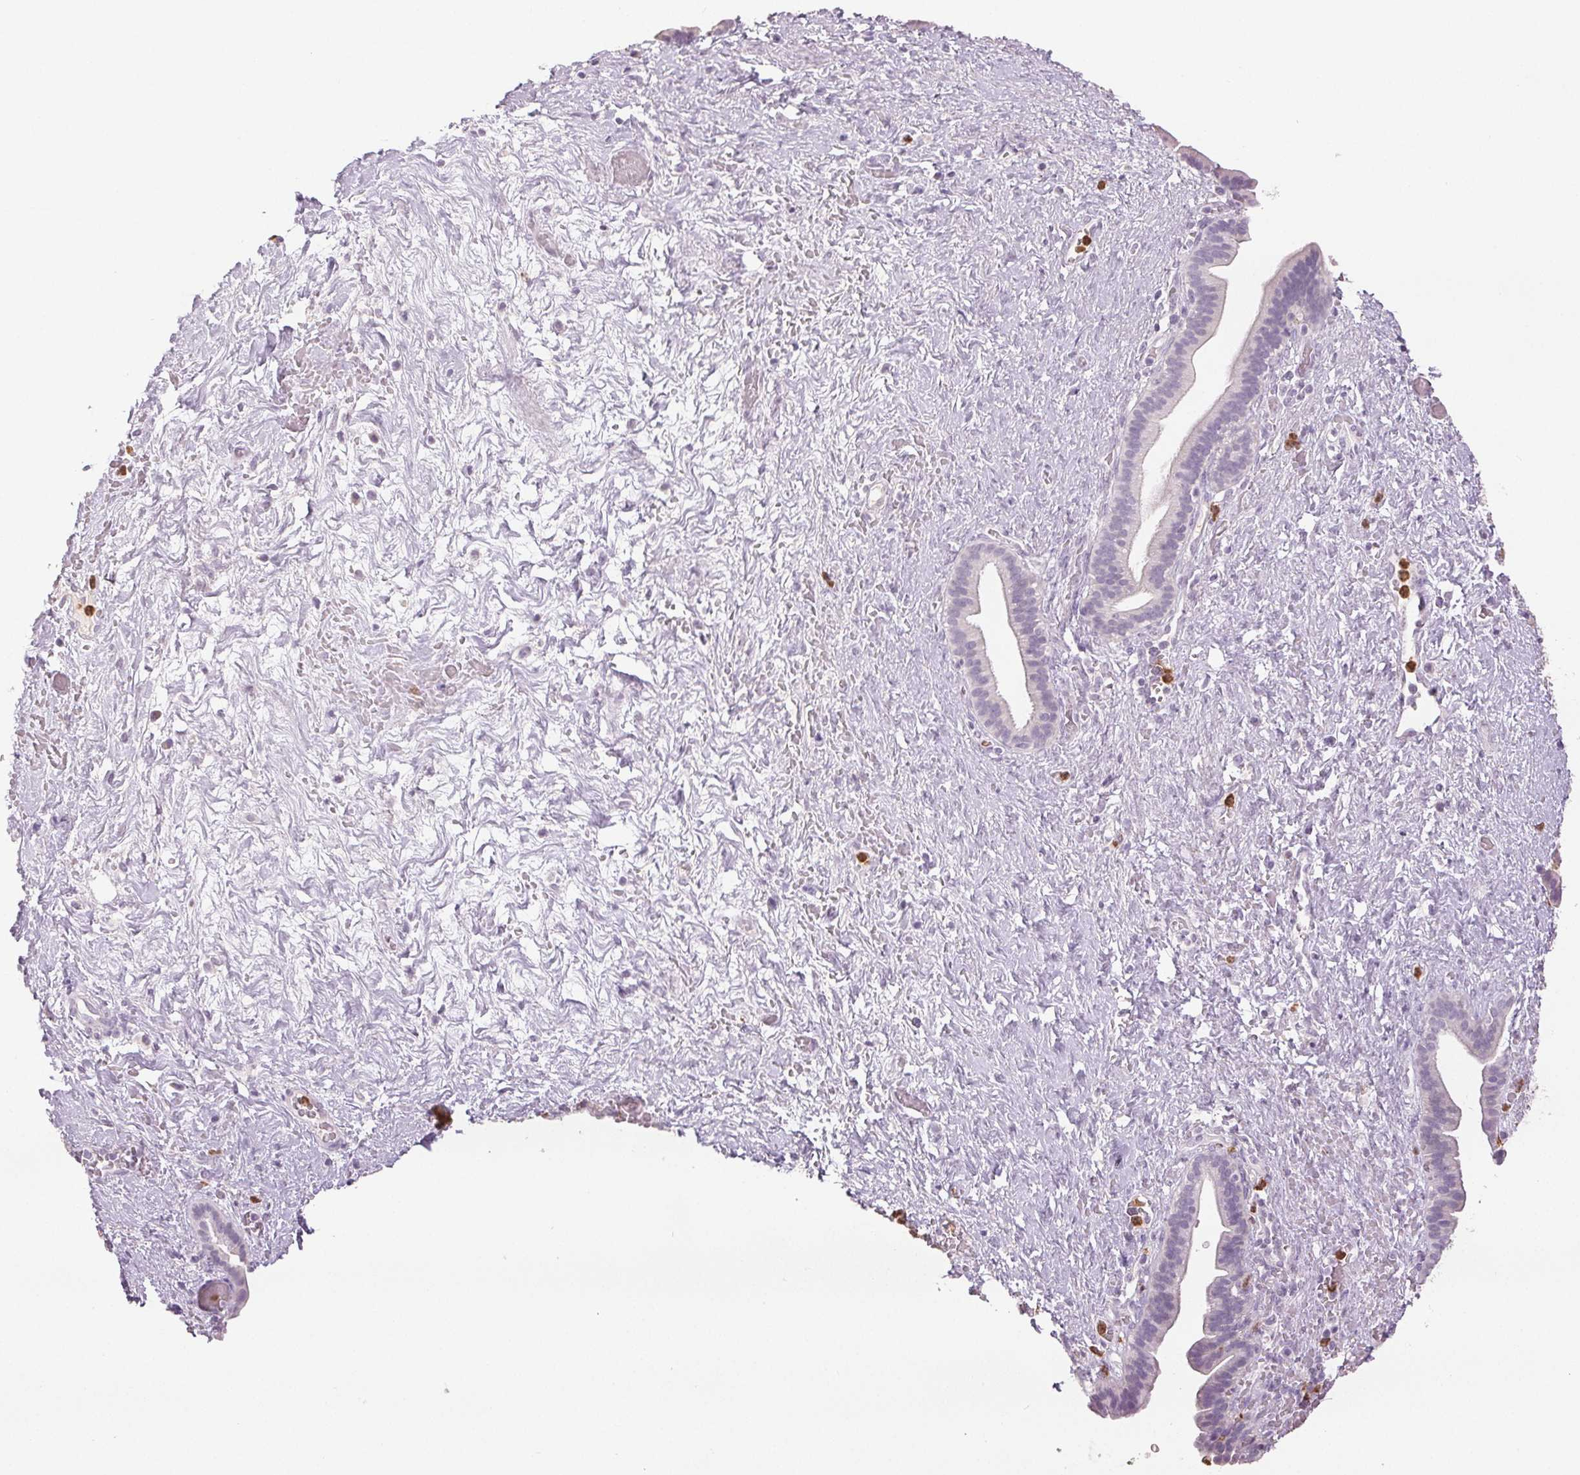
{"staining": {"intensity": "negative", "quantity": "none", "location": "none"}, "tissue": "pancreatic cancer", "cell_type": "Tumor cells", "image_type": "cancer", "snomed": [{"axis": "morphology", "description": "Adenocarcinoma, NOS"}, {"axis": "topography", "description": "Pancreas"}], "caption": "Histopathology image shows no significant protein expression in tumor cells of pancreatic cancer (adenocarcinoma).", "gene": "LTF", "patient": {"sex": "male", "age": 44}}